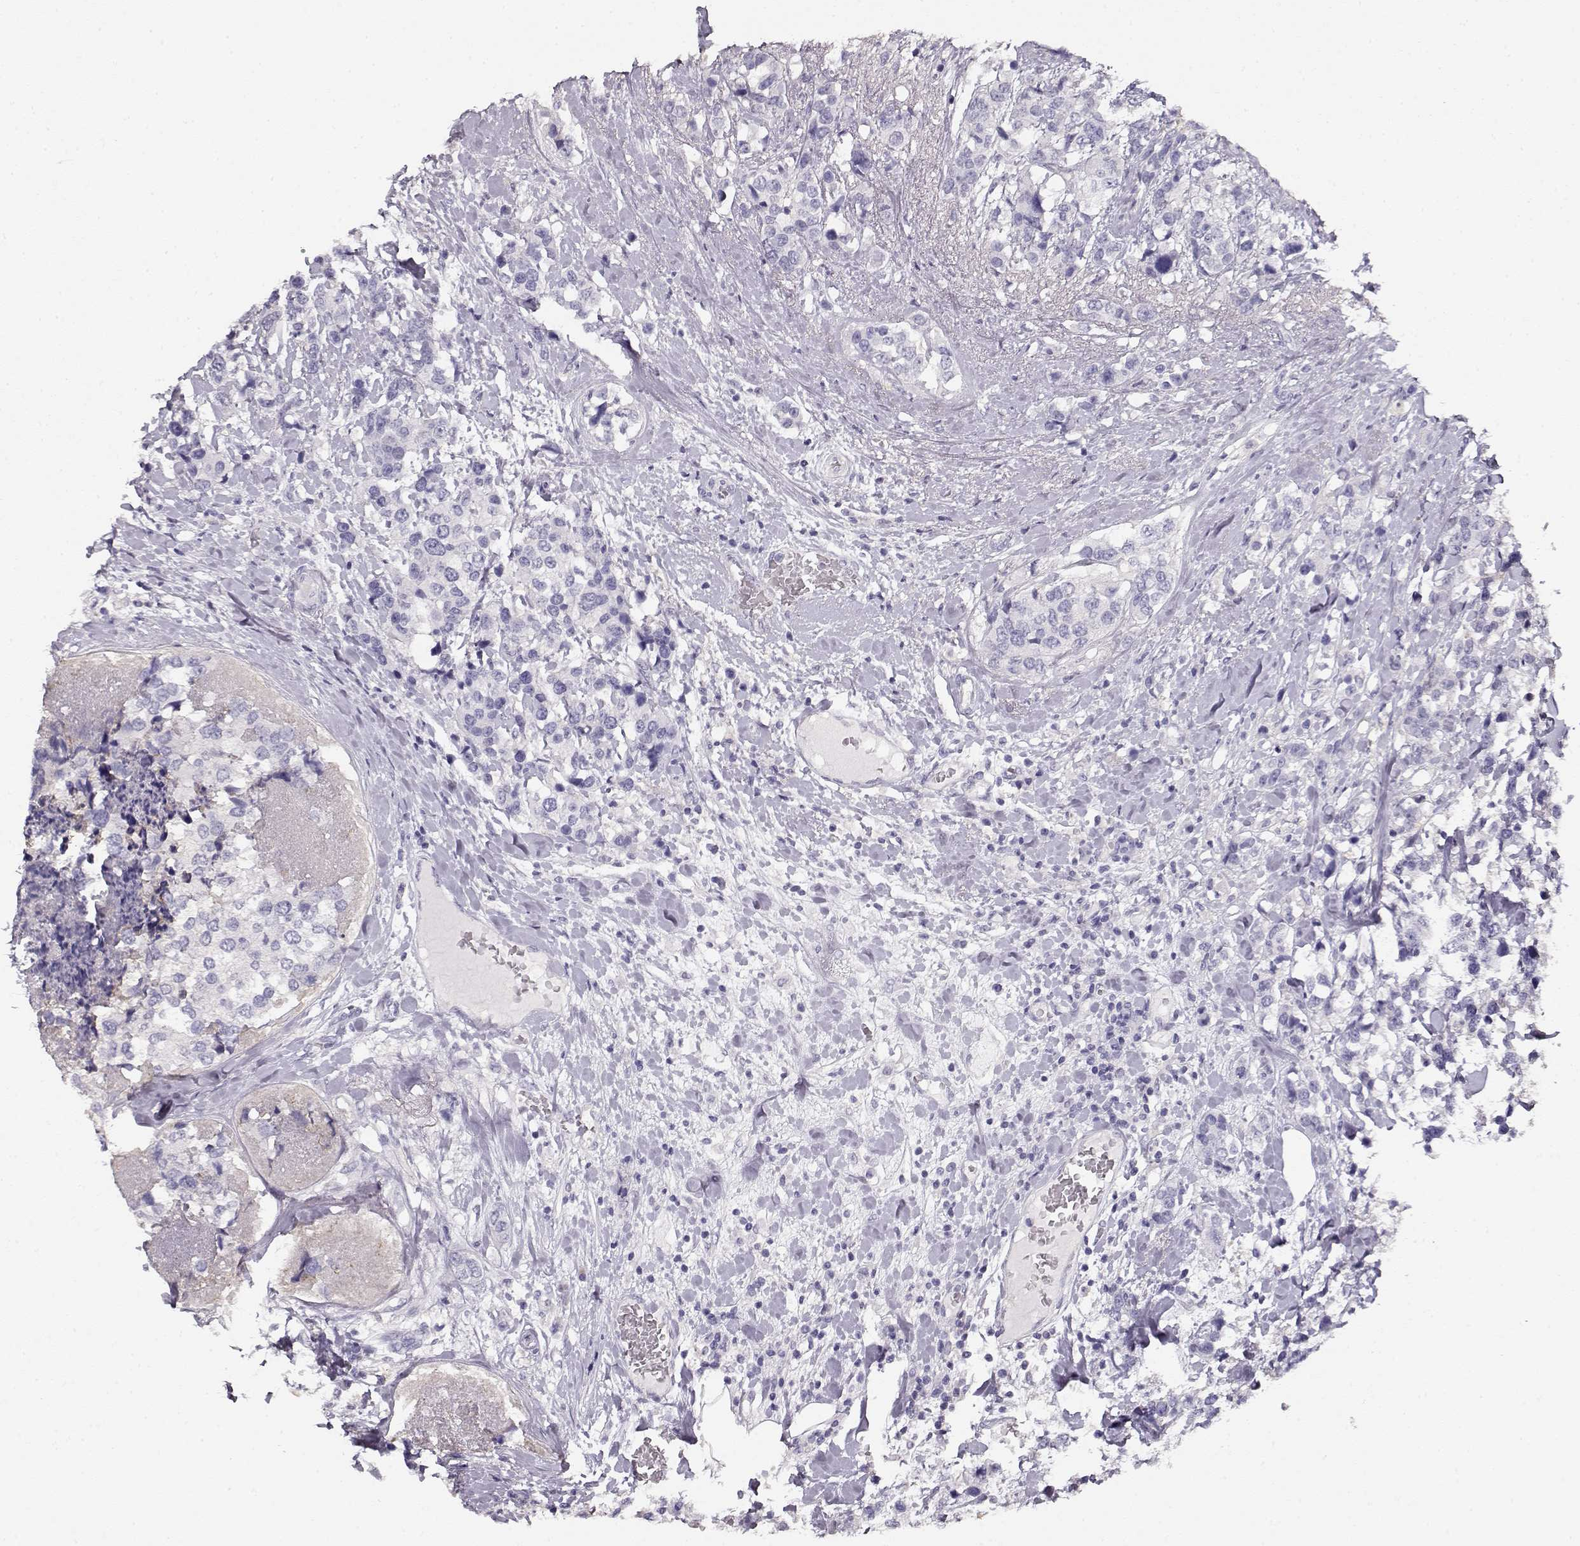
{"staining": {"intensity": "negative", "quantity": "none", "location": "none"}, "tissue": "breast cancer", "cell_type": "Tumor cells", "image_type": "cancer", "snomed": [{"axis": "morphology", "description": "Lobular carcinoma"}, {"axis": "topography", "description": "Breast"}], "caption": "Human breast cancer stained for a protein using immunohistochemistry (IHC) shows no expression in tumor cells.", "gene": "NDRG4", "patient": {"sex": "female", "age": 59}}